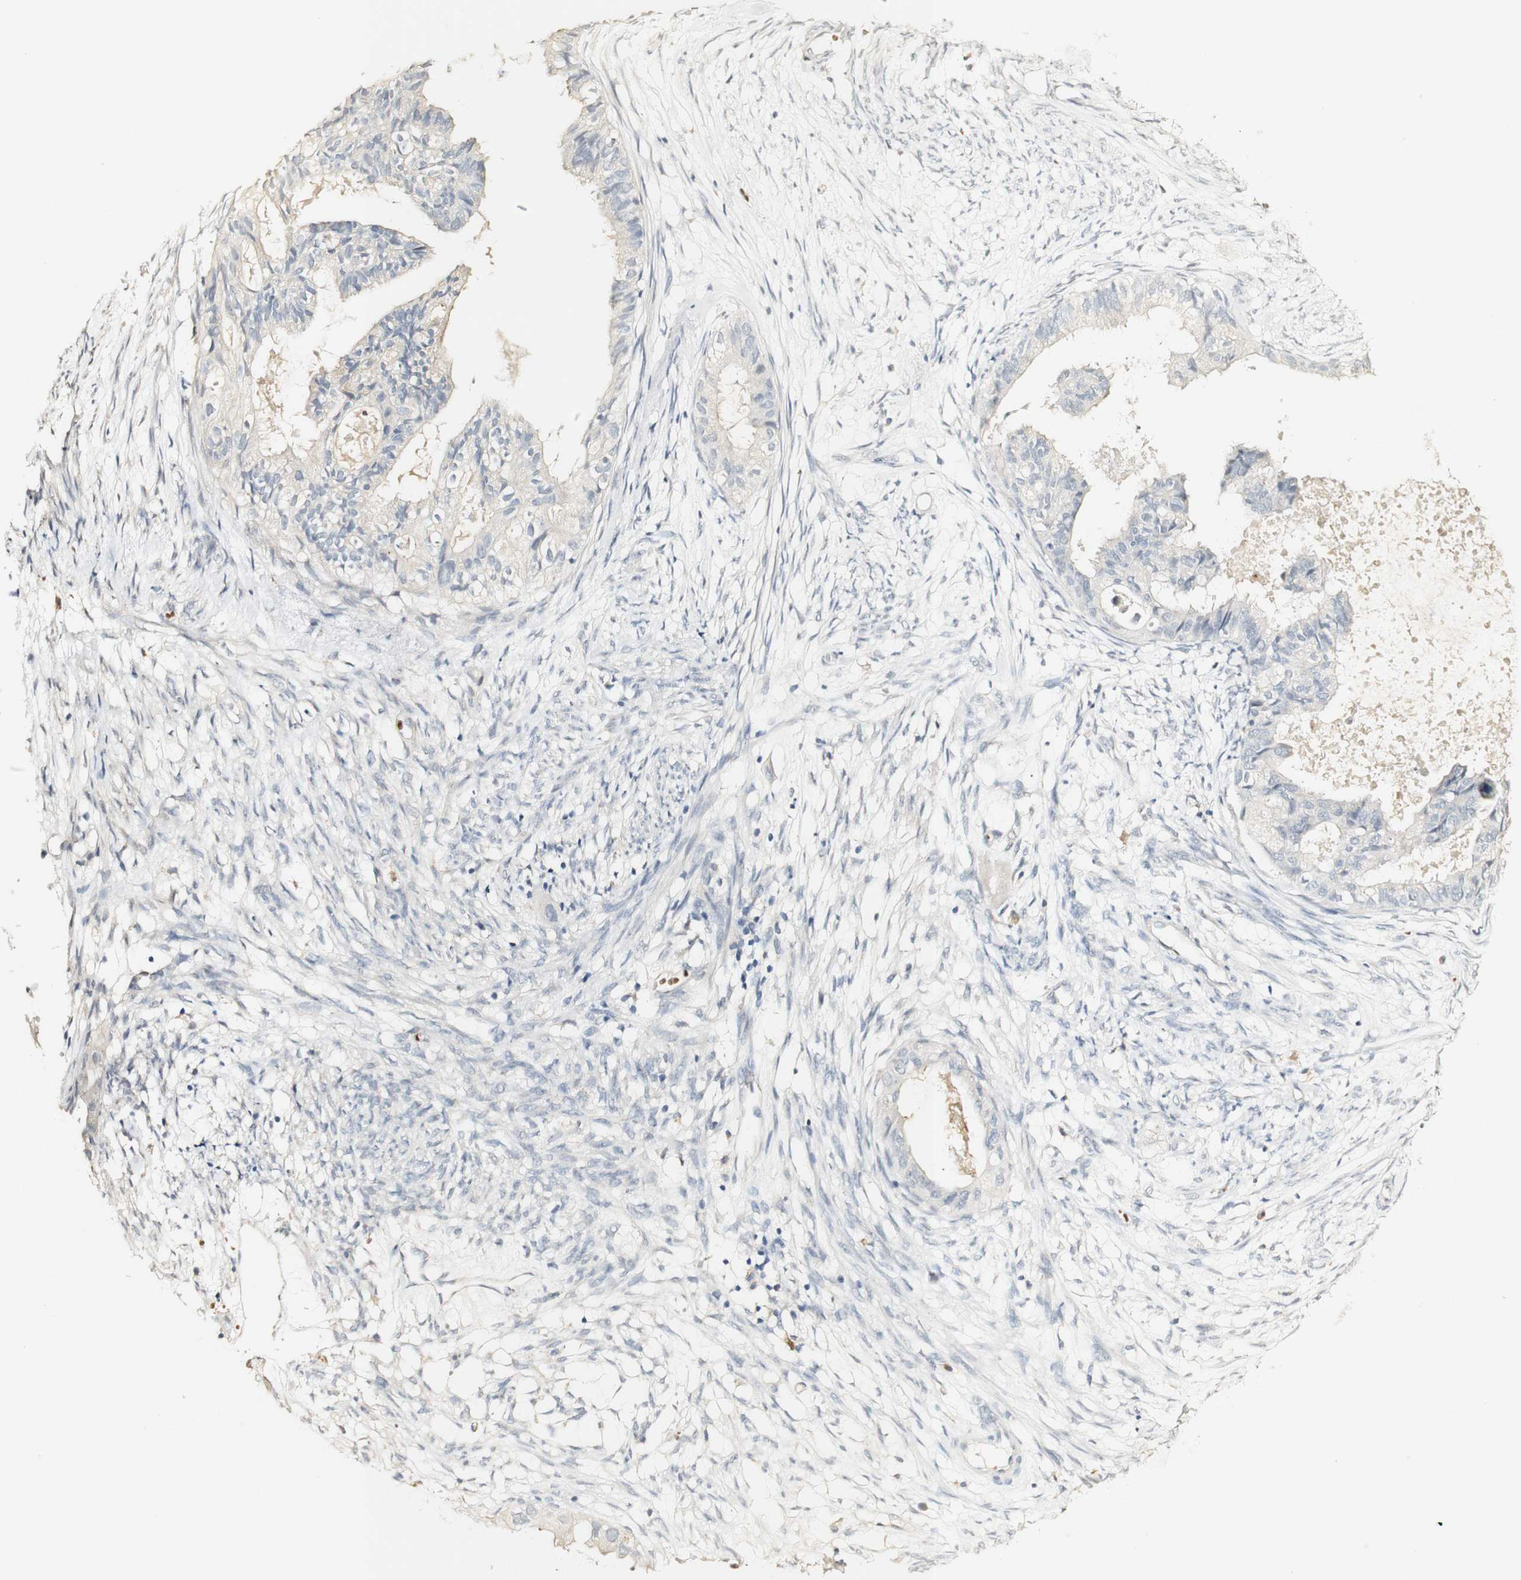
{"staining": {"intensity": "negative", "quantity": "none", "location": "none"}, "tissue": "cervical cancer", "cell_type": "Tumor cells", "image_type": "cancer", "snomed": [{"axis": "morphology", "description": "Normal tissue, NOS"}, {"axis": "morphology", "description": "Adenocarcinoma, NOS"}, {"axis": "topography", "description": "Cervix"}, {"axis": "topography", "description": "Endometrium"}], "caption": "The histopathology image displays no staining of tumor cells in cervical cancer (adenocarcinoma). (Stains: DAB immunohistochemistry (IHC) with hematoxylin counter stain, Microscopy: brightfield microscopy at high magnification).", "gene": "SYT7", "patient": {"sex": "female", "age": 86}}